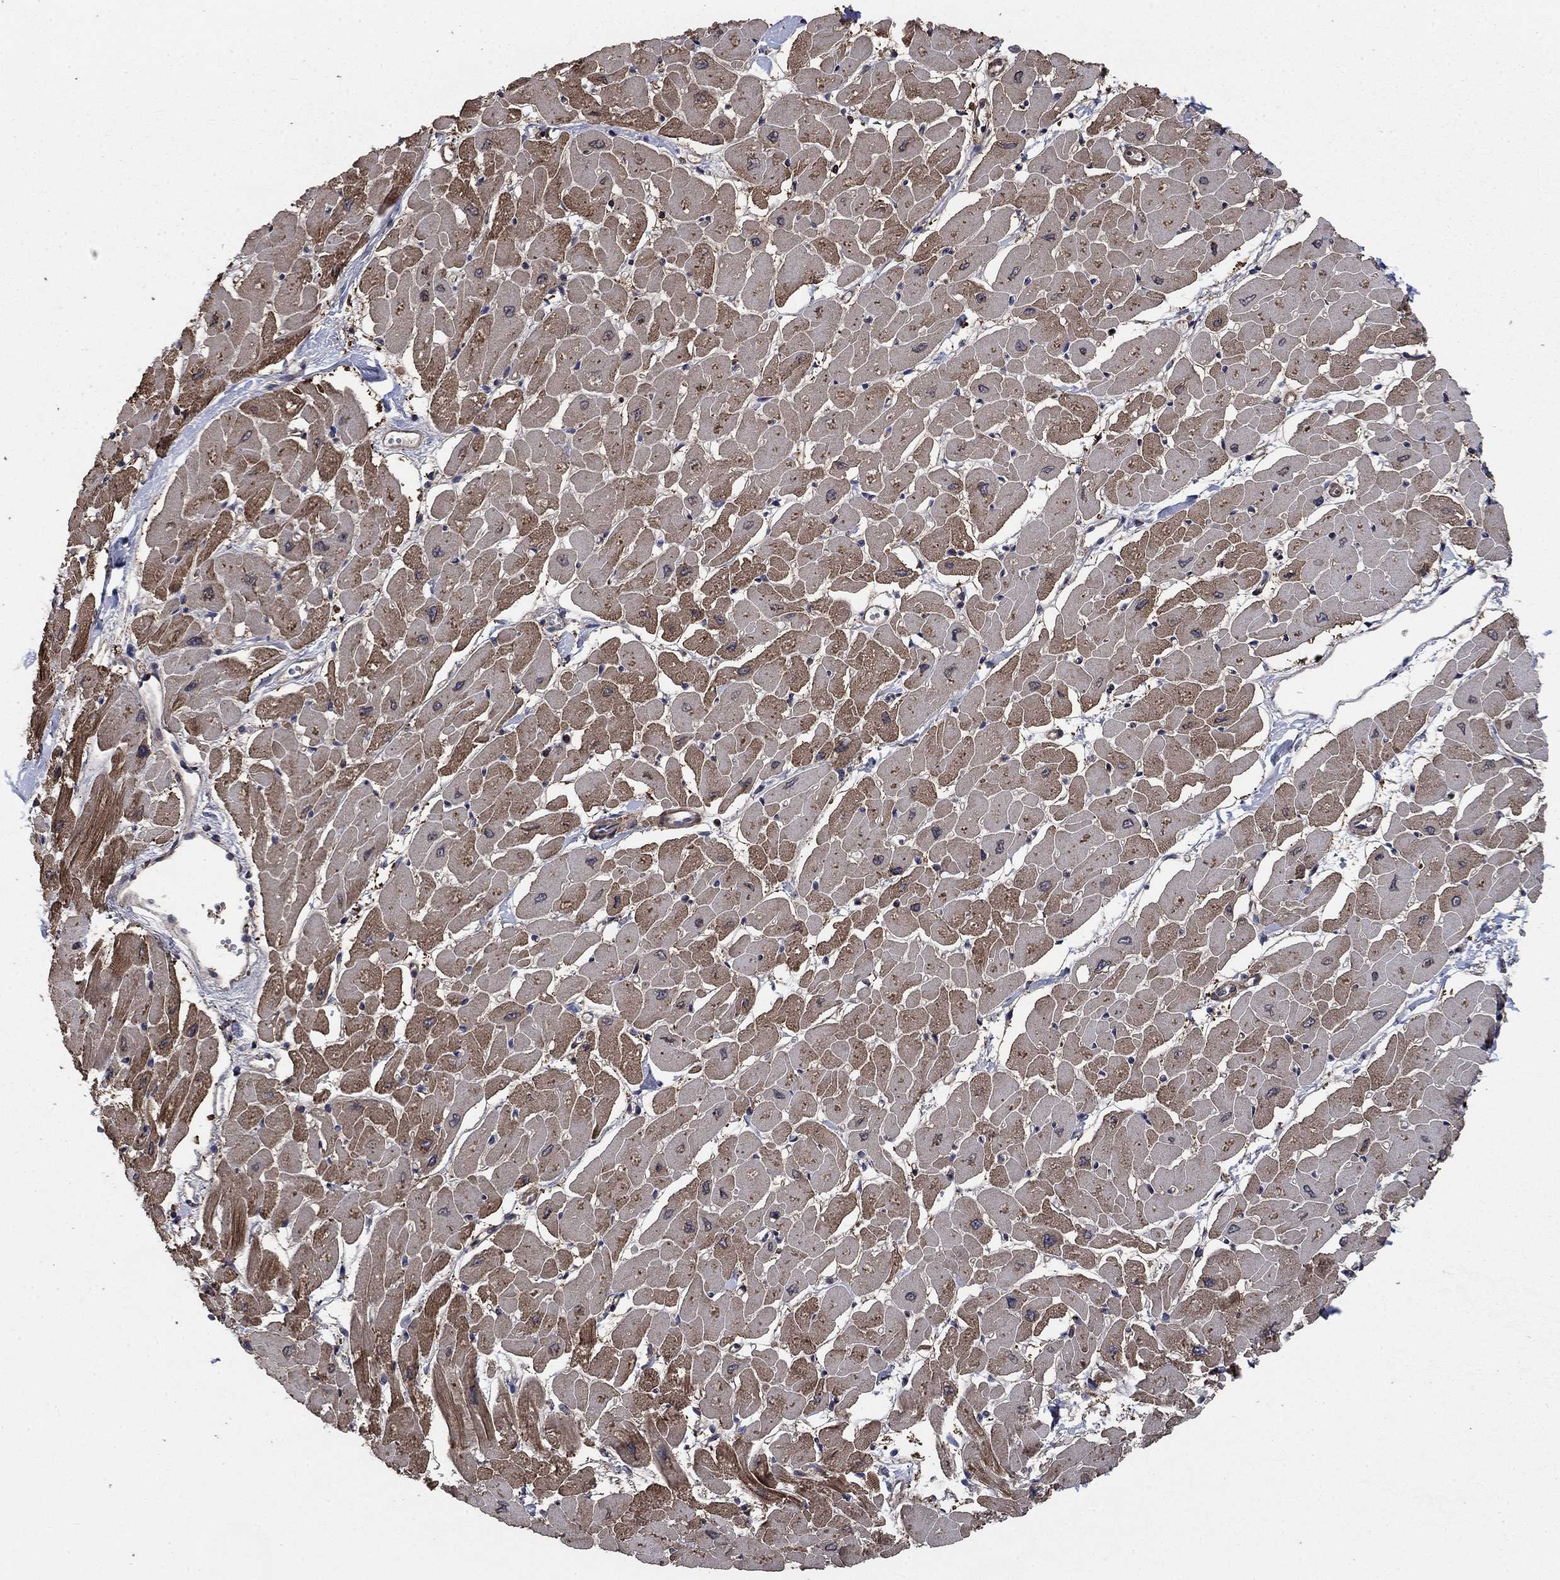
{"staining": {"intensity": "strong", "quantity": "25%-75%", "location": "cytoplasmic/membranous"}, "tissue": "heart muscle", "cell_type": "Cardiomyocytes", "image_type": "normal", "snomed": [{"axis": "morphology", "description": "Normal tissue, NOS"}, {"axis": "topography", "description": "Heart"}], "caption": "Benign heart muscle demonstrates strong cytoplasmic/membranous positivity in about 25%-75% of cardiomyocytes, visualized by immunohistochemistry.", "gene": "PDE3A", "patient": {"sex": "male", "age": 57}}